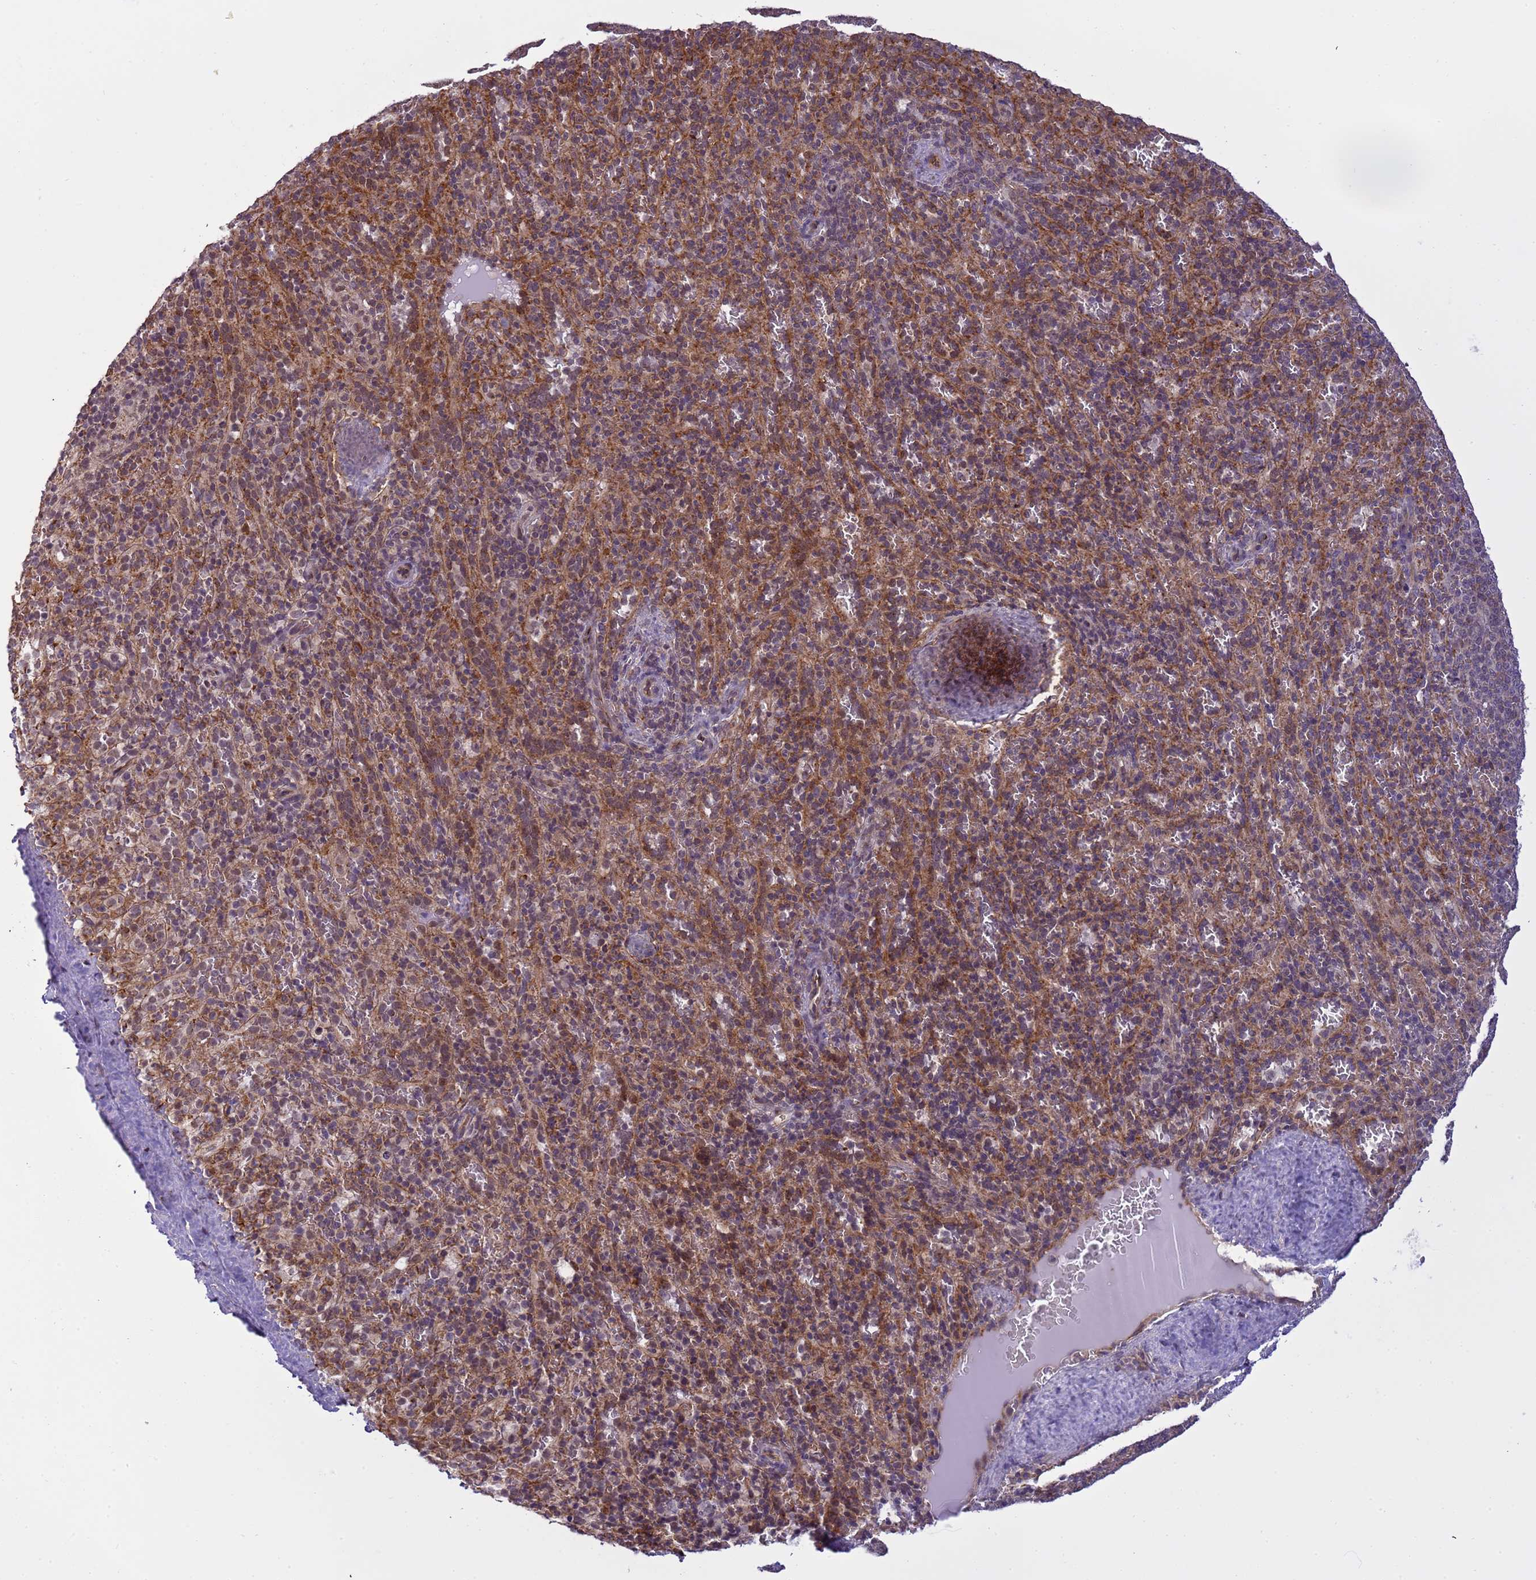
{"staining": {"intensity": "moderate", "quantity": "<25%", "location": "nuclear"}, "tissue": "spleen", "cell_type": "Cells in red pulp", "image_type": "normal", "snomed": [{"axis": "morphology", "description": "Normal tissue, NOS"}, {"axis": "topography", "description": "Spleen"}], "caption": "Immunohistochemical staining of normal human spleen shows moderate nuclear protein expression in about <25% of cells in red pulp. (DAB IHC, brown staining for protein, blue staining for nuclei).", "gene": "EMC2", "patient": {"sex": "female", "age": 21}}